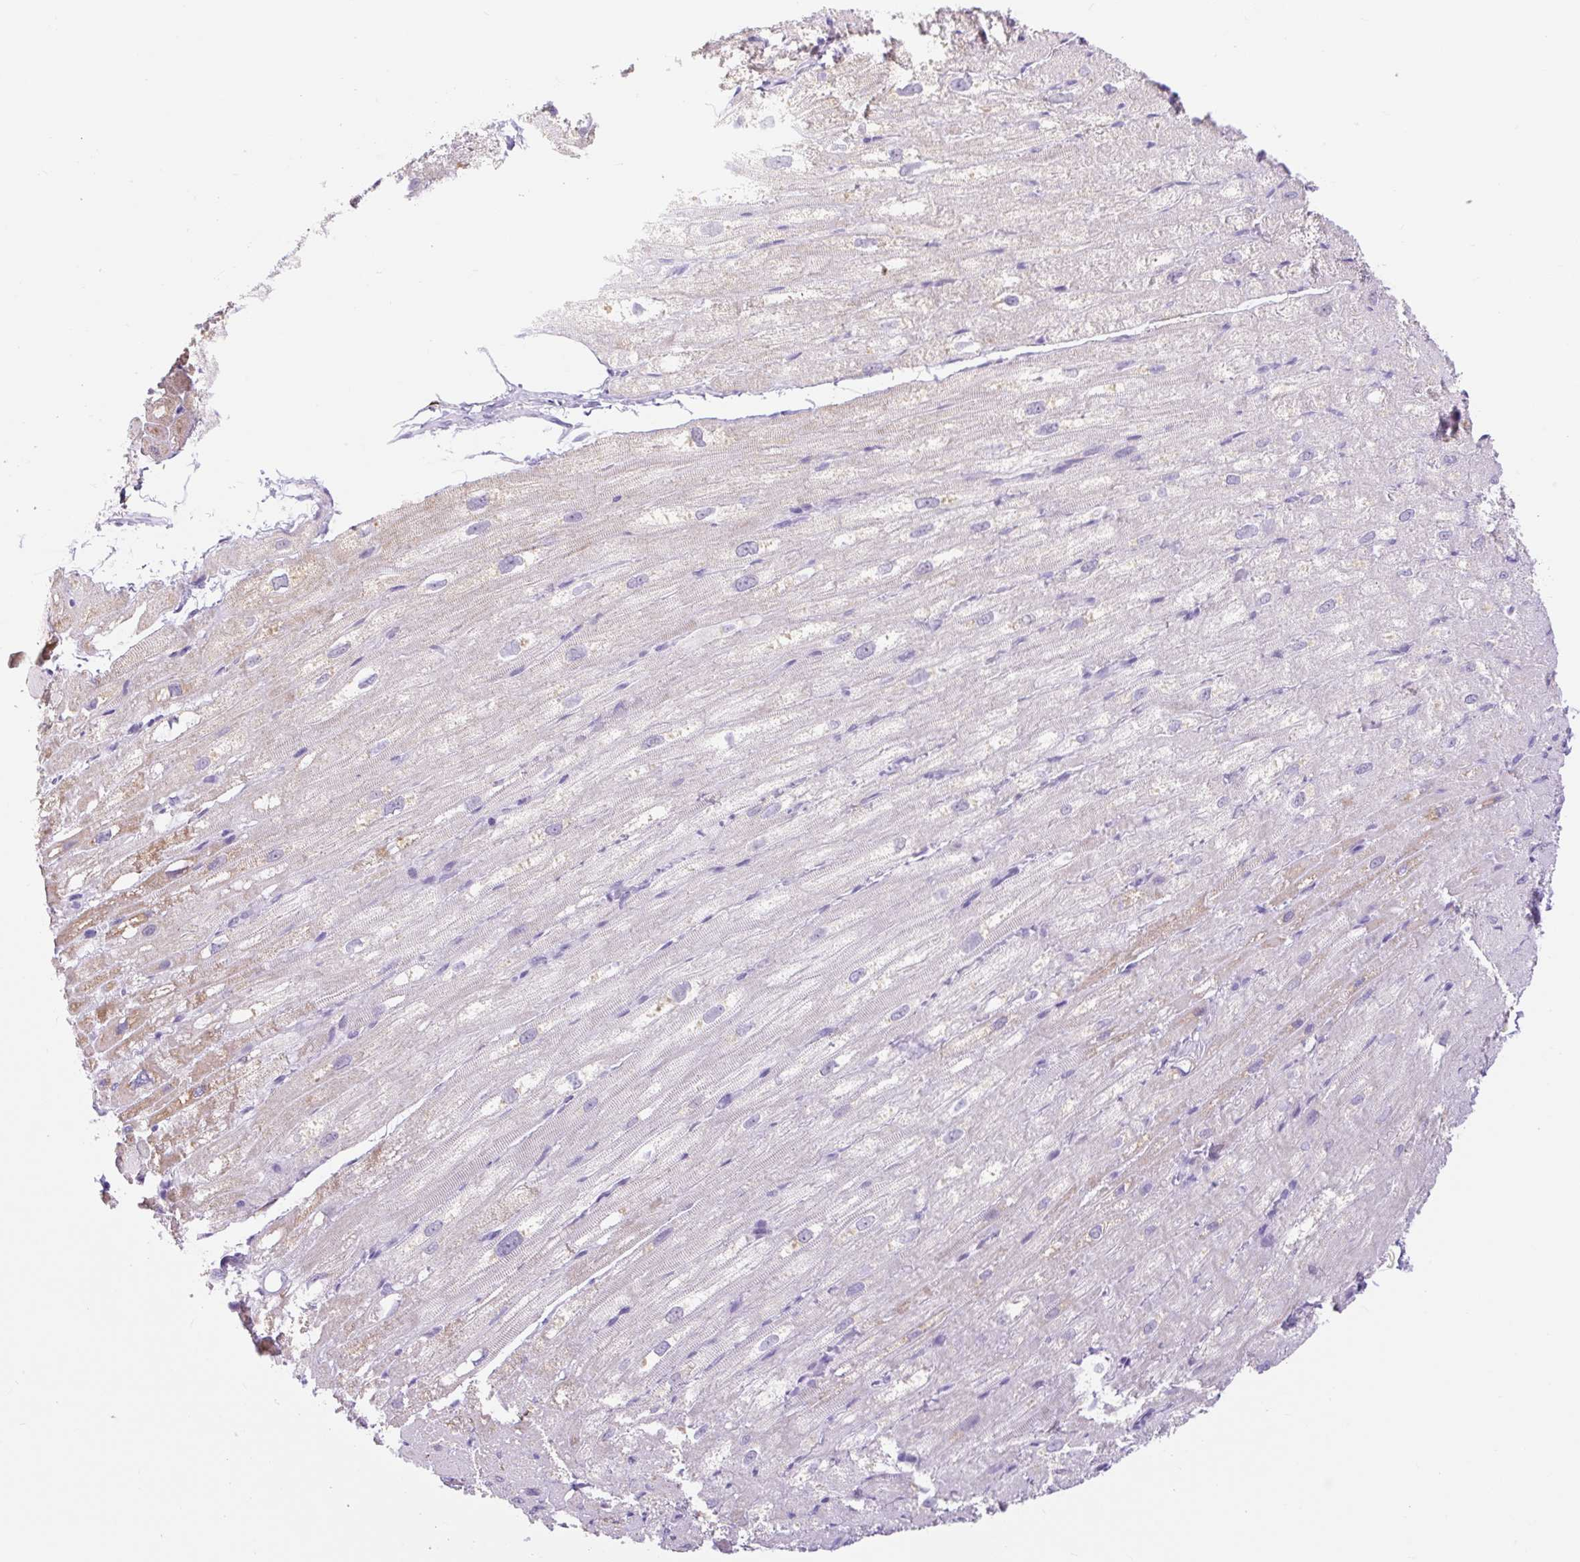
{"staining": {"intensity": "weak", "quantity": "25%-75%", "location": "cytoplasmic/membranous"}, "tissue": "heart muscle", "cell_type": "Cardiomyocytes", "image_type": "normal", "snomed": [{"axis": "morphology", "description": "Normal tissue, NOS"}, {"axis": "topography", "description": "Heart"}], "caption": "The photomicrograph exhibits a brown stain indicating the presence of a protein in the cytoplasmic/membranous of cardiomyocytes in heart muscle. The staining was performed using DAB, with brown indicating positive protein expression. Nuclei are stained blue with hematoxylin.", "gene": "SIGLEC1", "patient": {"sex": "male", "age": 62}}